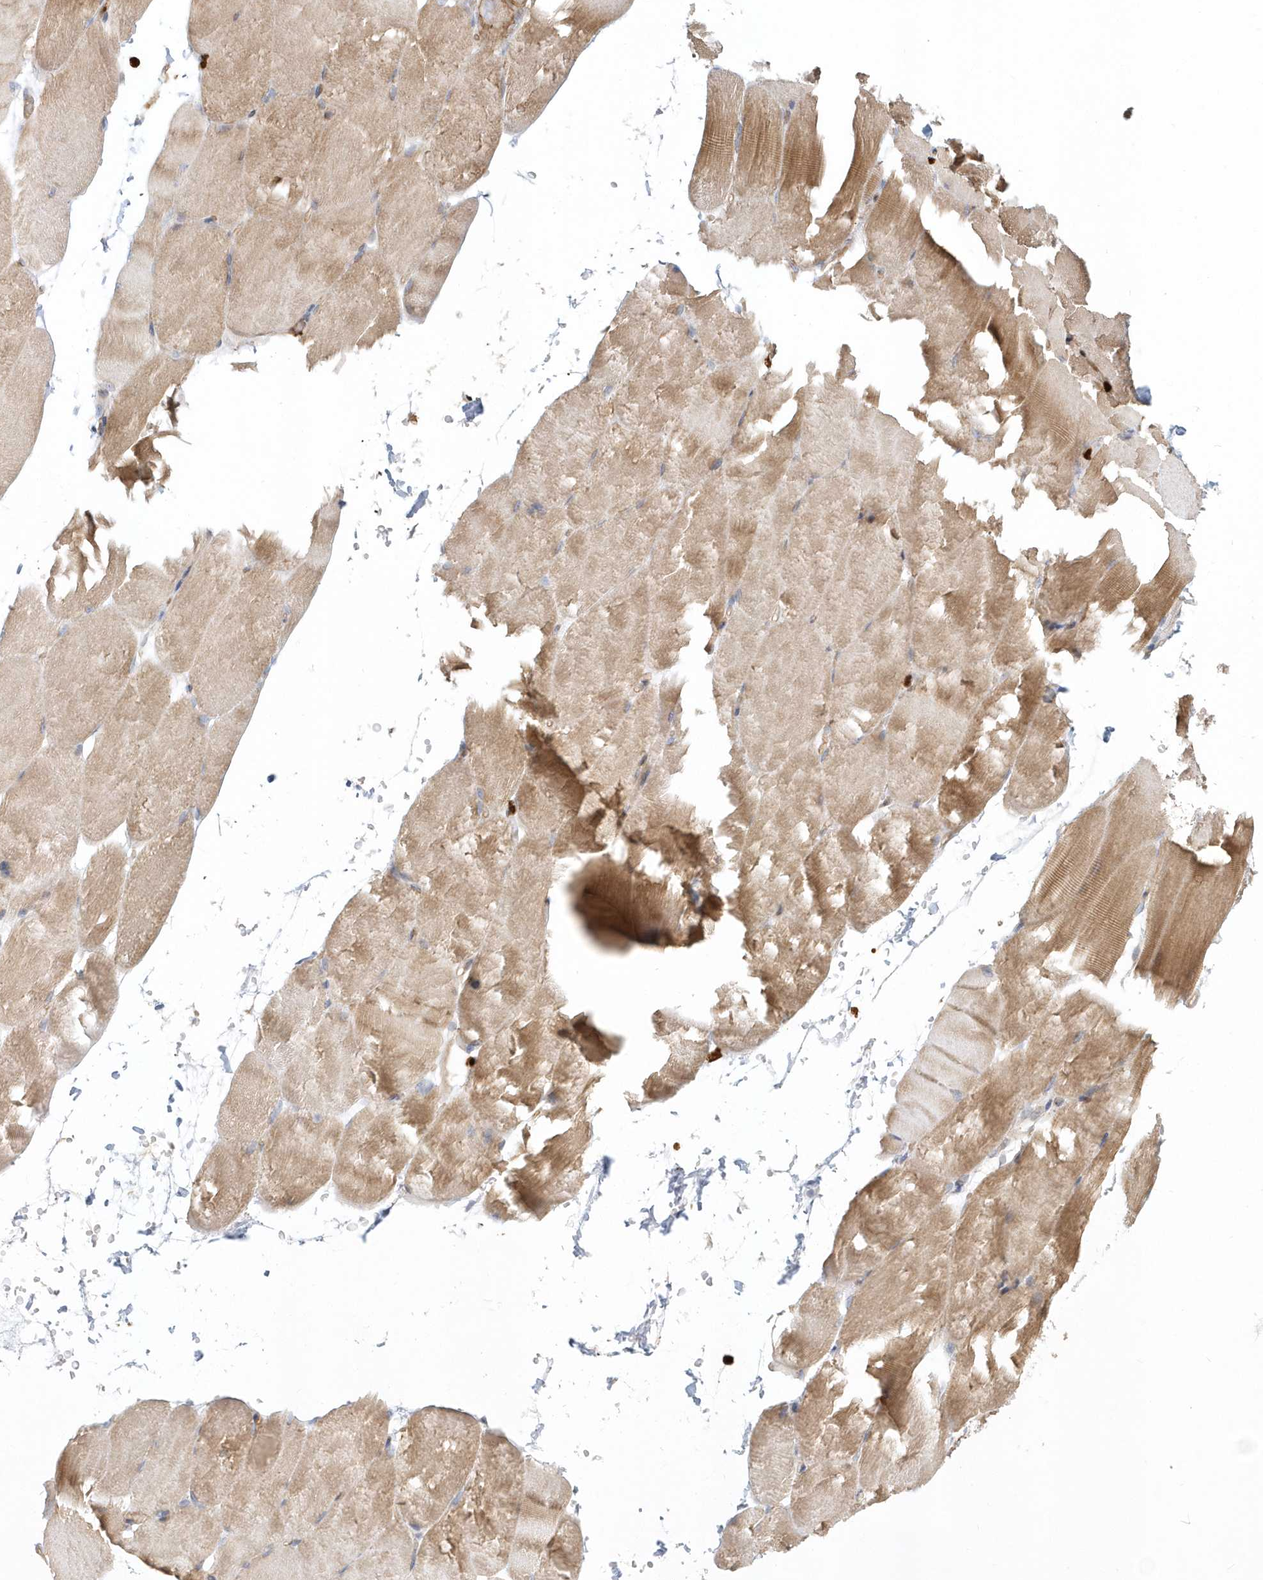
{"staining": {"intensity": "moderate", "quantity": "25%-75%", "location": "cytoplasmic/membranous"}, "tissue": "skeletal muscle", "cell_type": "Myocytes", "image_type": "normal", "snomed": [{"axis": "morphology", "description": "Normal tissue, NOS"}, {"axis": "topography", "description": "Skeletal muscle"}, {"axis": "topography", "description": "Parathyroid gland"}], "caption": "Skeletal muscle stained with immunohistochemistry displays moderate cytoplasmic/membranous staining in about 25%-75% of myocytes. The staining was performed using DAB to visualize the protein expression in brown, while the nuclei were stained in blue with hematoxylin (Magnification: 20x).", "gene": "DNAH1", "patient": {"sex": "female", "age": 37}}